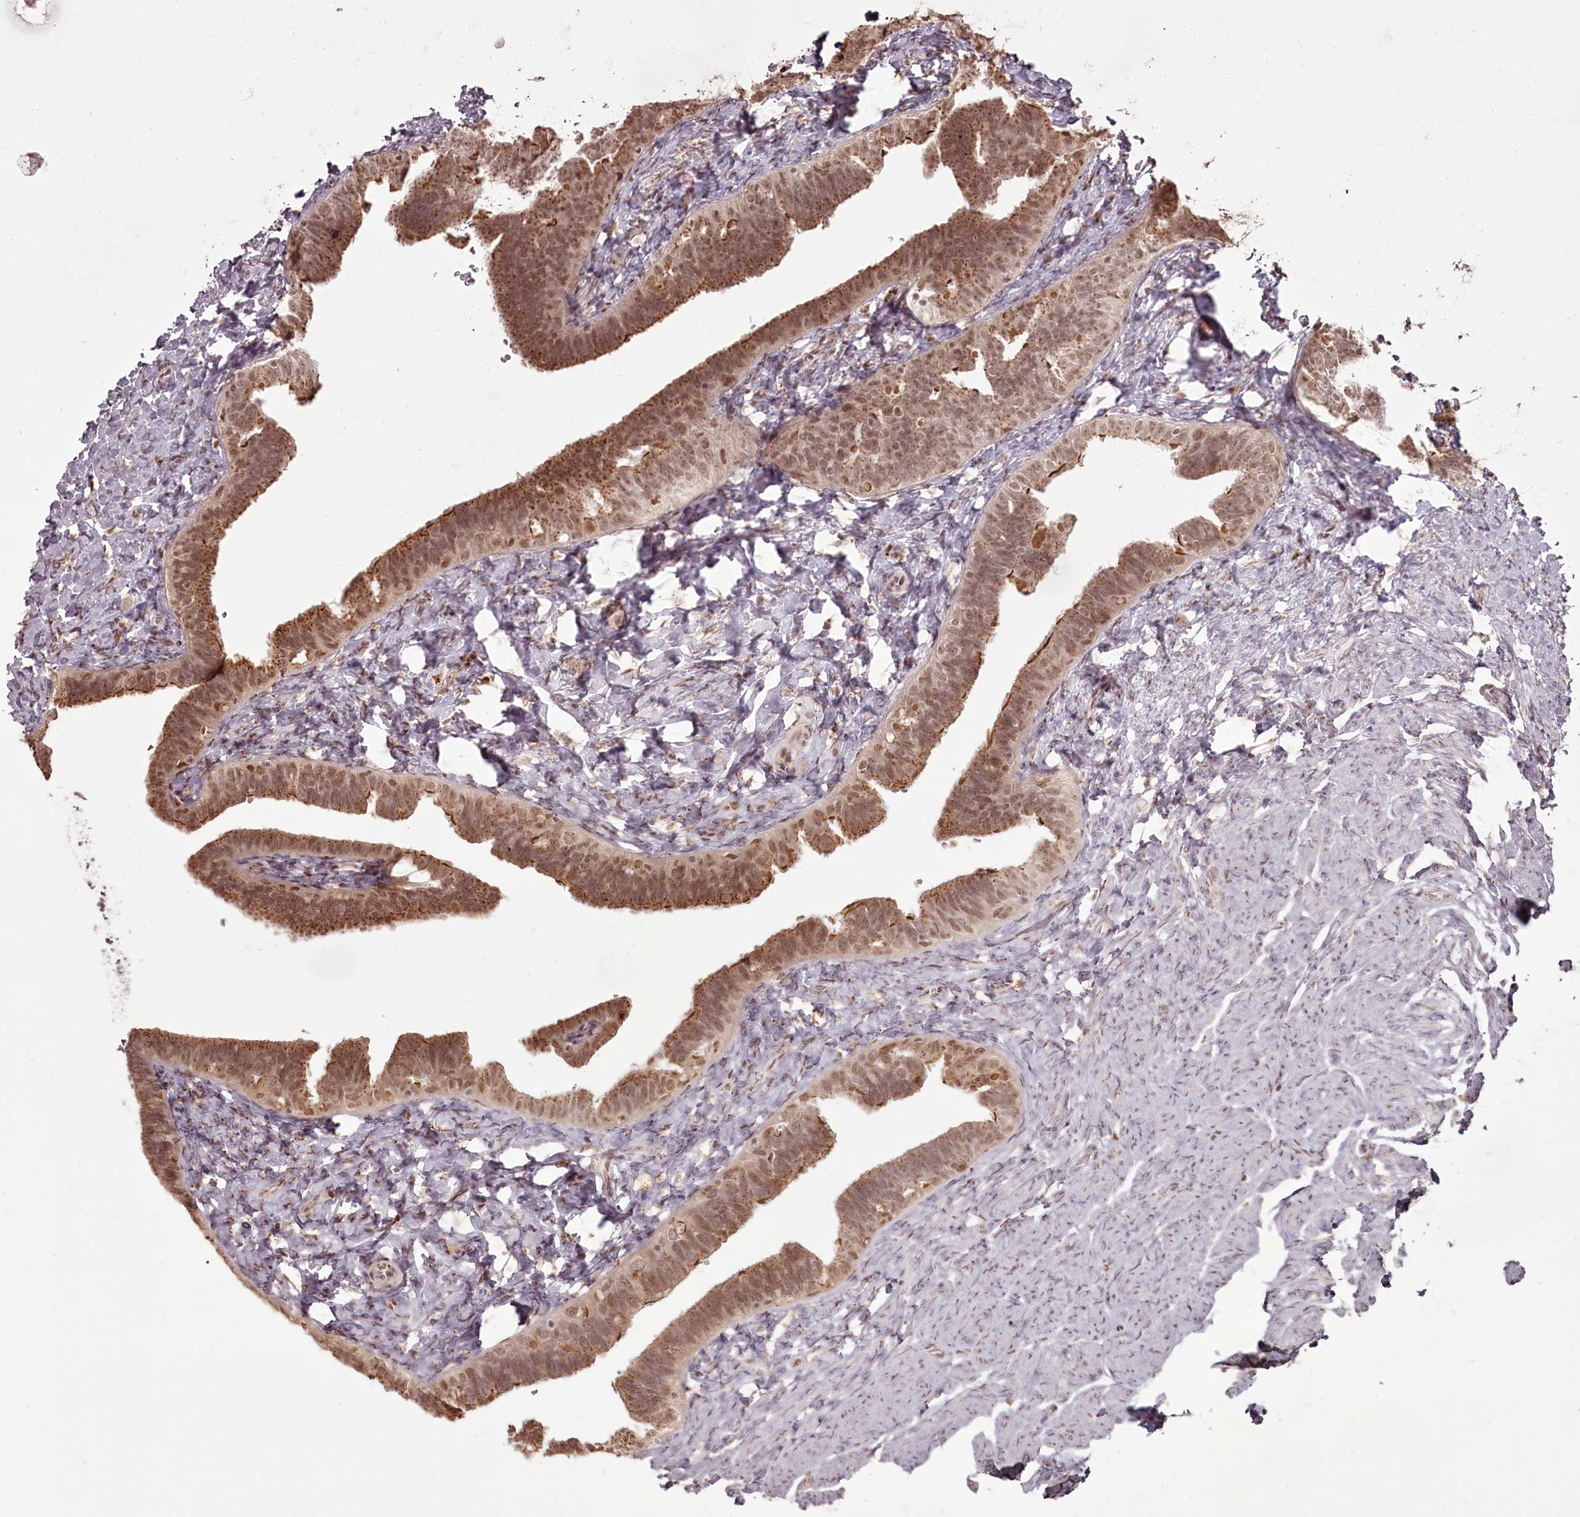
{"staining": {"intensity": "moderate", "quantity": ">75%", "location": "cytoplasmic/membranous,nuclear"}, "tissue": "fallopian tube", "cell_type": "Glandular cells", "image_type": "normal", "snomed": [{"axis": "morphology", "description": "Normal tissue, NOS"}, {"axis": "topography", "description": "Fallopian tube"}], "caption": "Protein expression analysis of unremarkable fallopian tube displays moderate cytoplasmic/membranous,nuclear staining in approximately >75% of glandular cells.", "gene": "CEP83", "patient": {"sex": "female", "age": 39}}